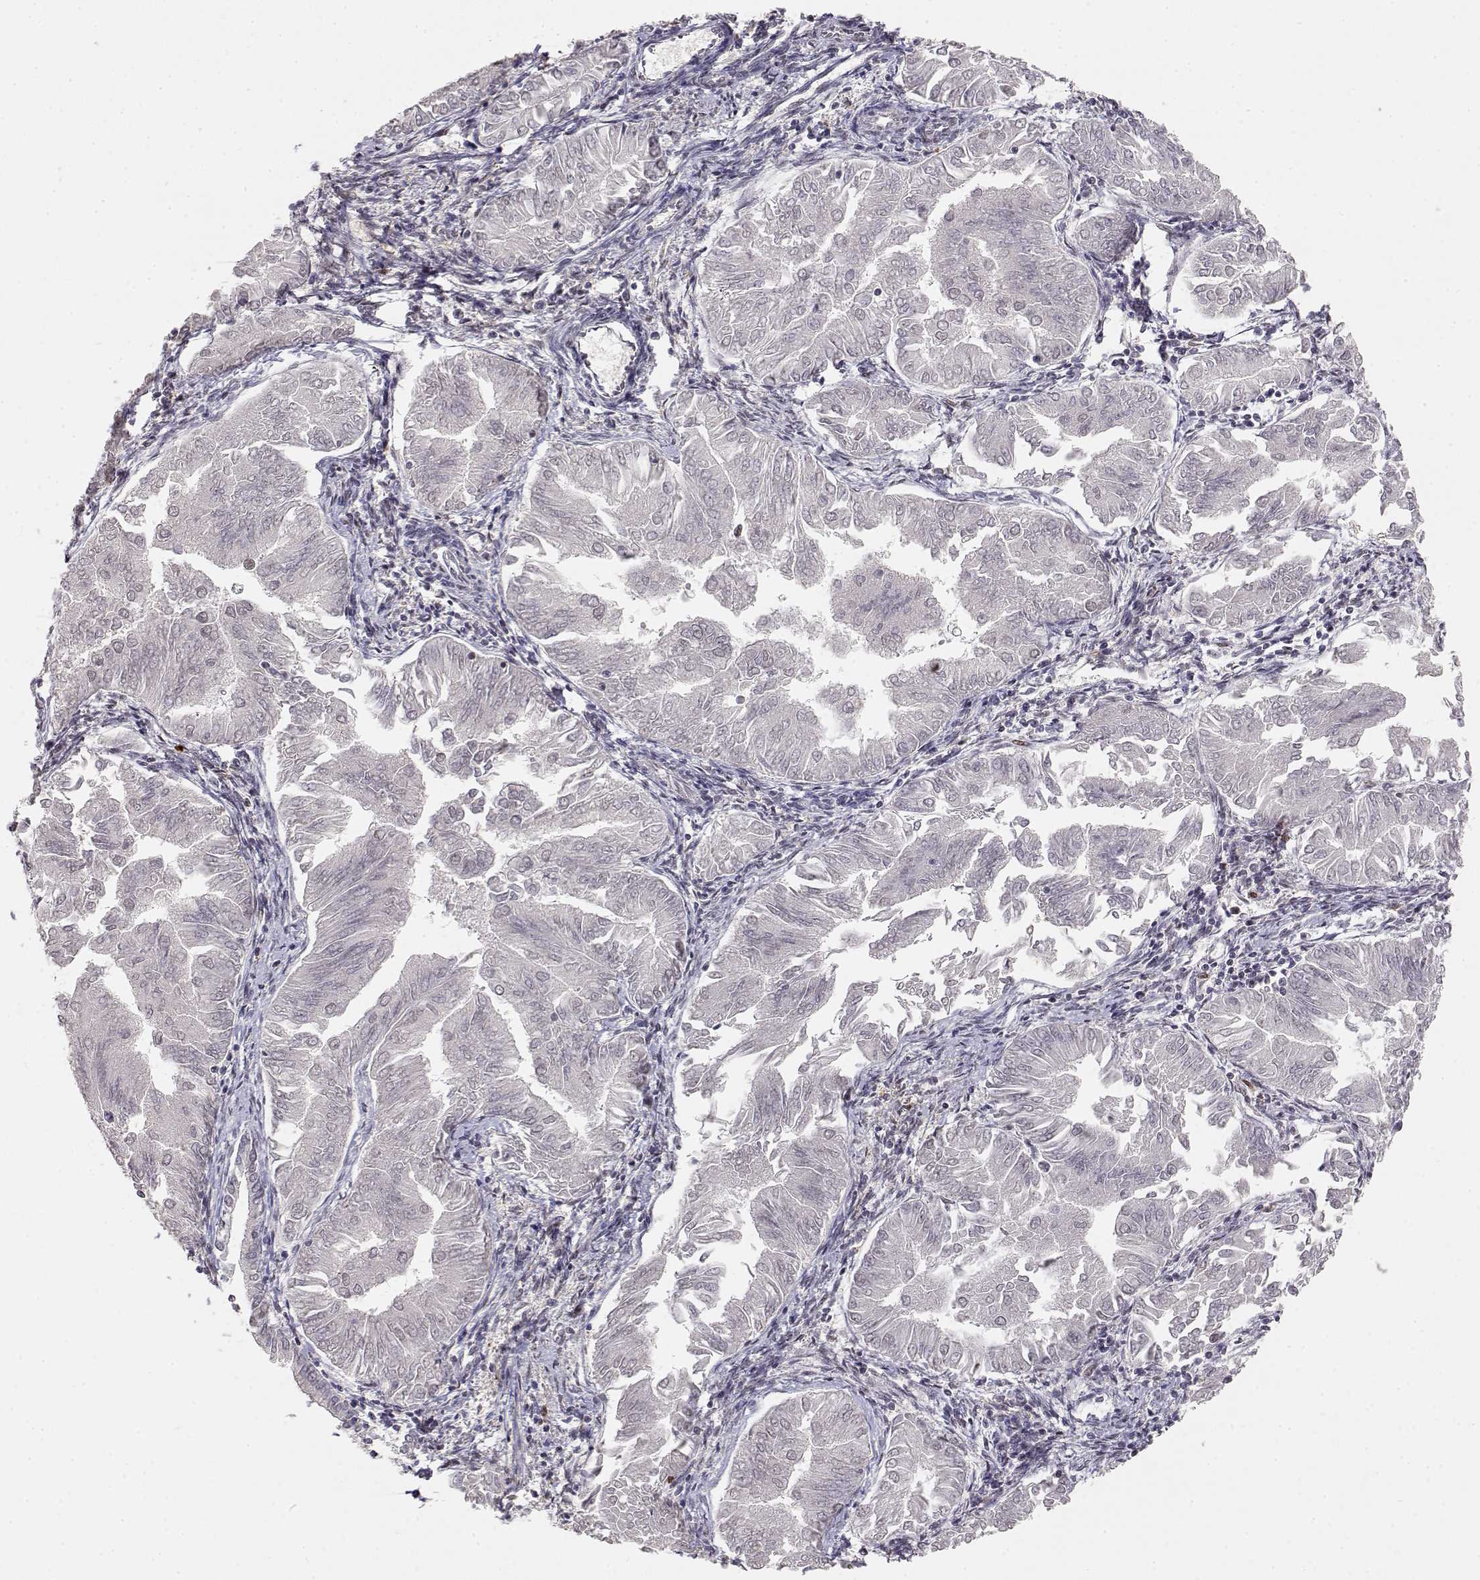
{"staining": {"intensity": "moderate", "quantity": "25%-75%", "location": "nuclear"}, "tissue": "endometrial cancer", "cell_type": "Tumor cells", "image_type": "cancer", "snomed": [{"axis": "morphology", "description": "Adenocarcinoma, NOS"}, {"axis": "topography", "description": "Endometrium"}], "caption": "A brown stain highlights moderate nuclear positivity of a protein in endometrial cancer (adenocarcinoma) tumor cells. (DAB (3,3'-diaminobenzidine) IHC, brown staining for protein, blue staining for nuclei).", "gene": "RSF1", "patient": {"sex": "female", "age": 53}}